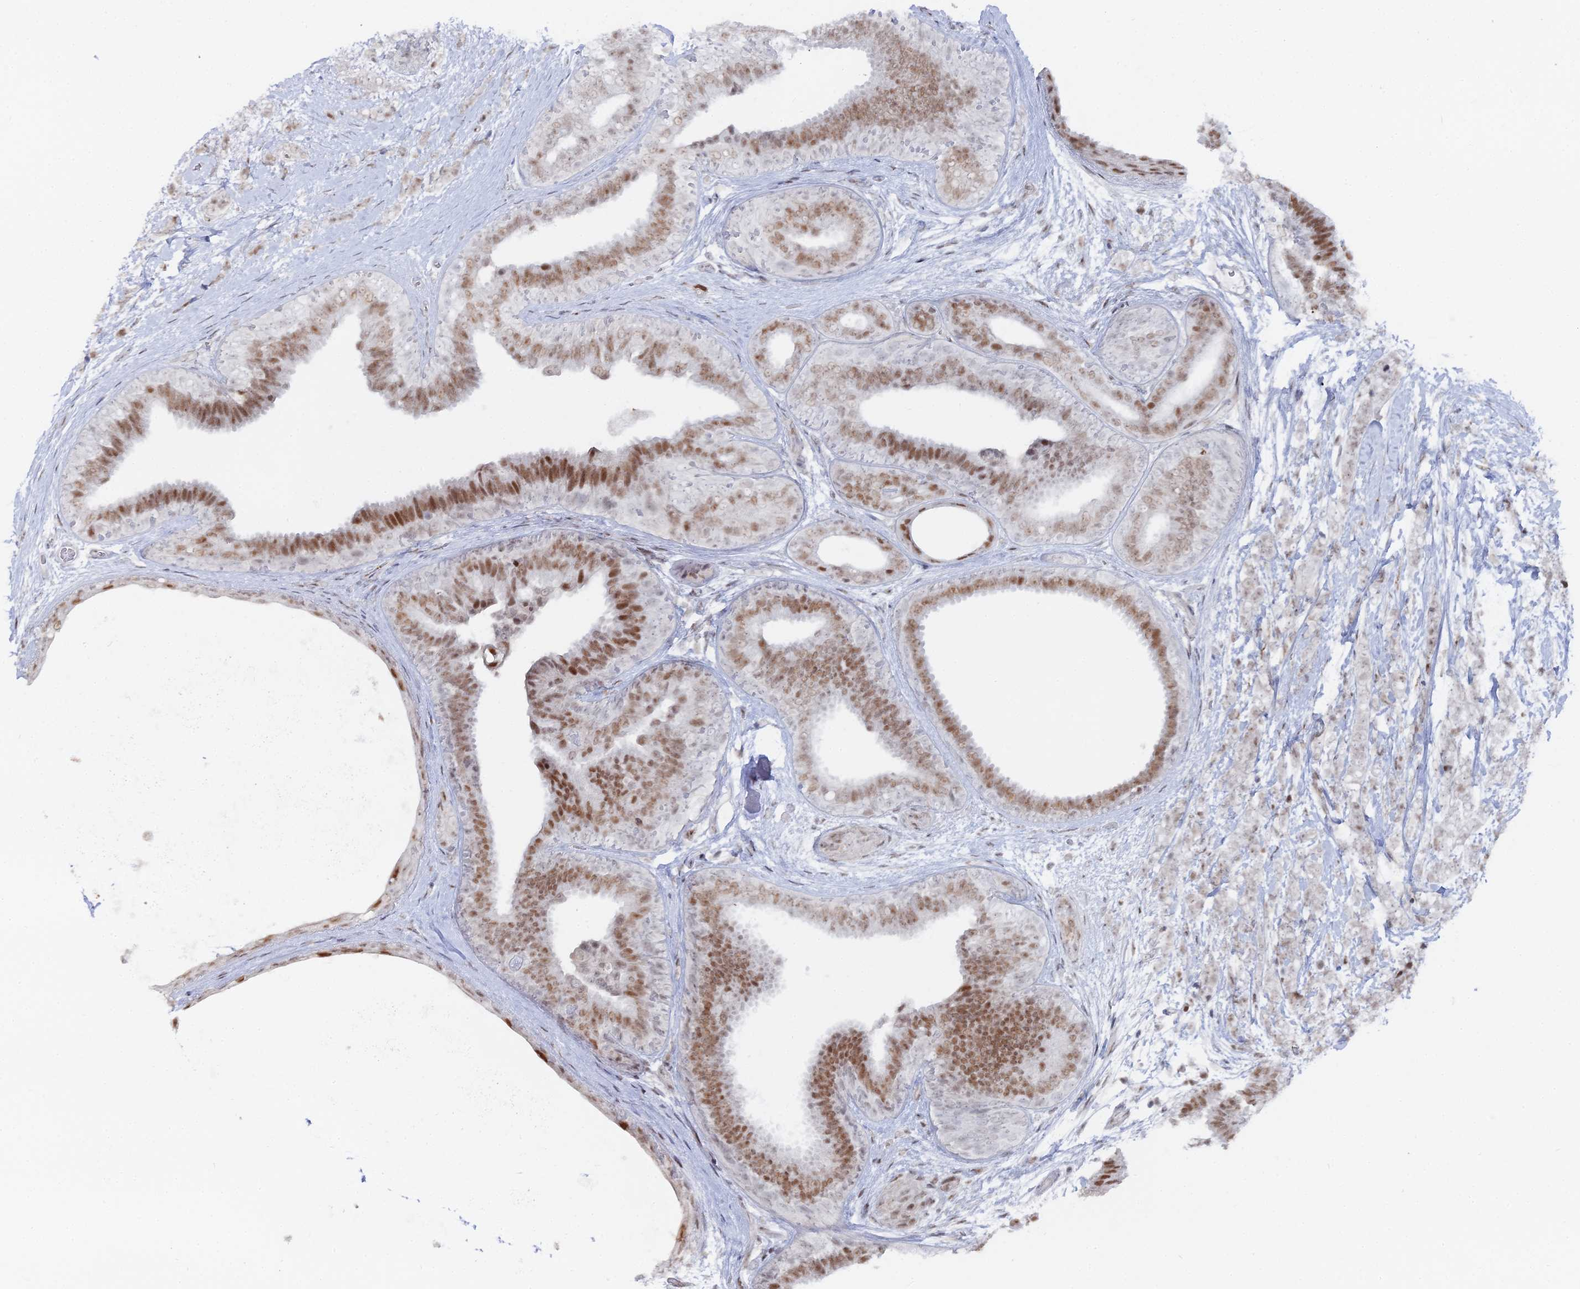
{"staining": {"intensity": "moderate", "quantity": ">75%", "location": "nuclear"}, "tissue": "breast cancer", "cell_type": "Tumor cells", "image_type": "cancer", "snomed": [{"axis": "morphology", "description": "Lobular carcinoma"}, {"axis": "topography", "description": "Breast"}], "caption": "Protein expression by immunohistochemistry (IHC) demonstrates moderate nuclear expression in approximately >75% of tumor cells in breast lobular carcinoma.", "gene": "GSC2", "patient": {"sex": "female", "age": 58}}